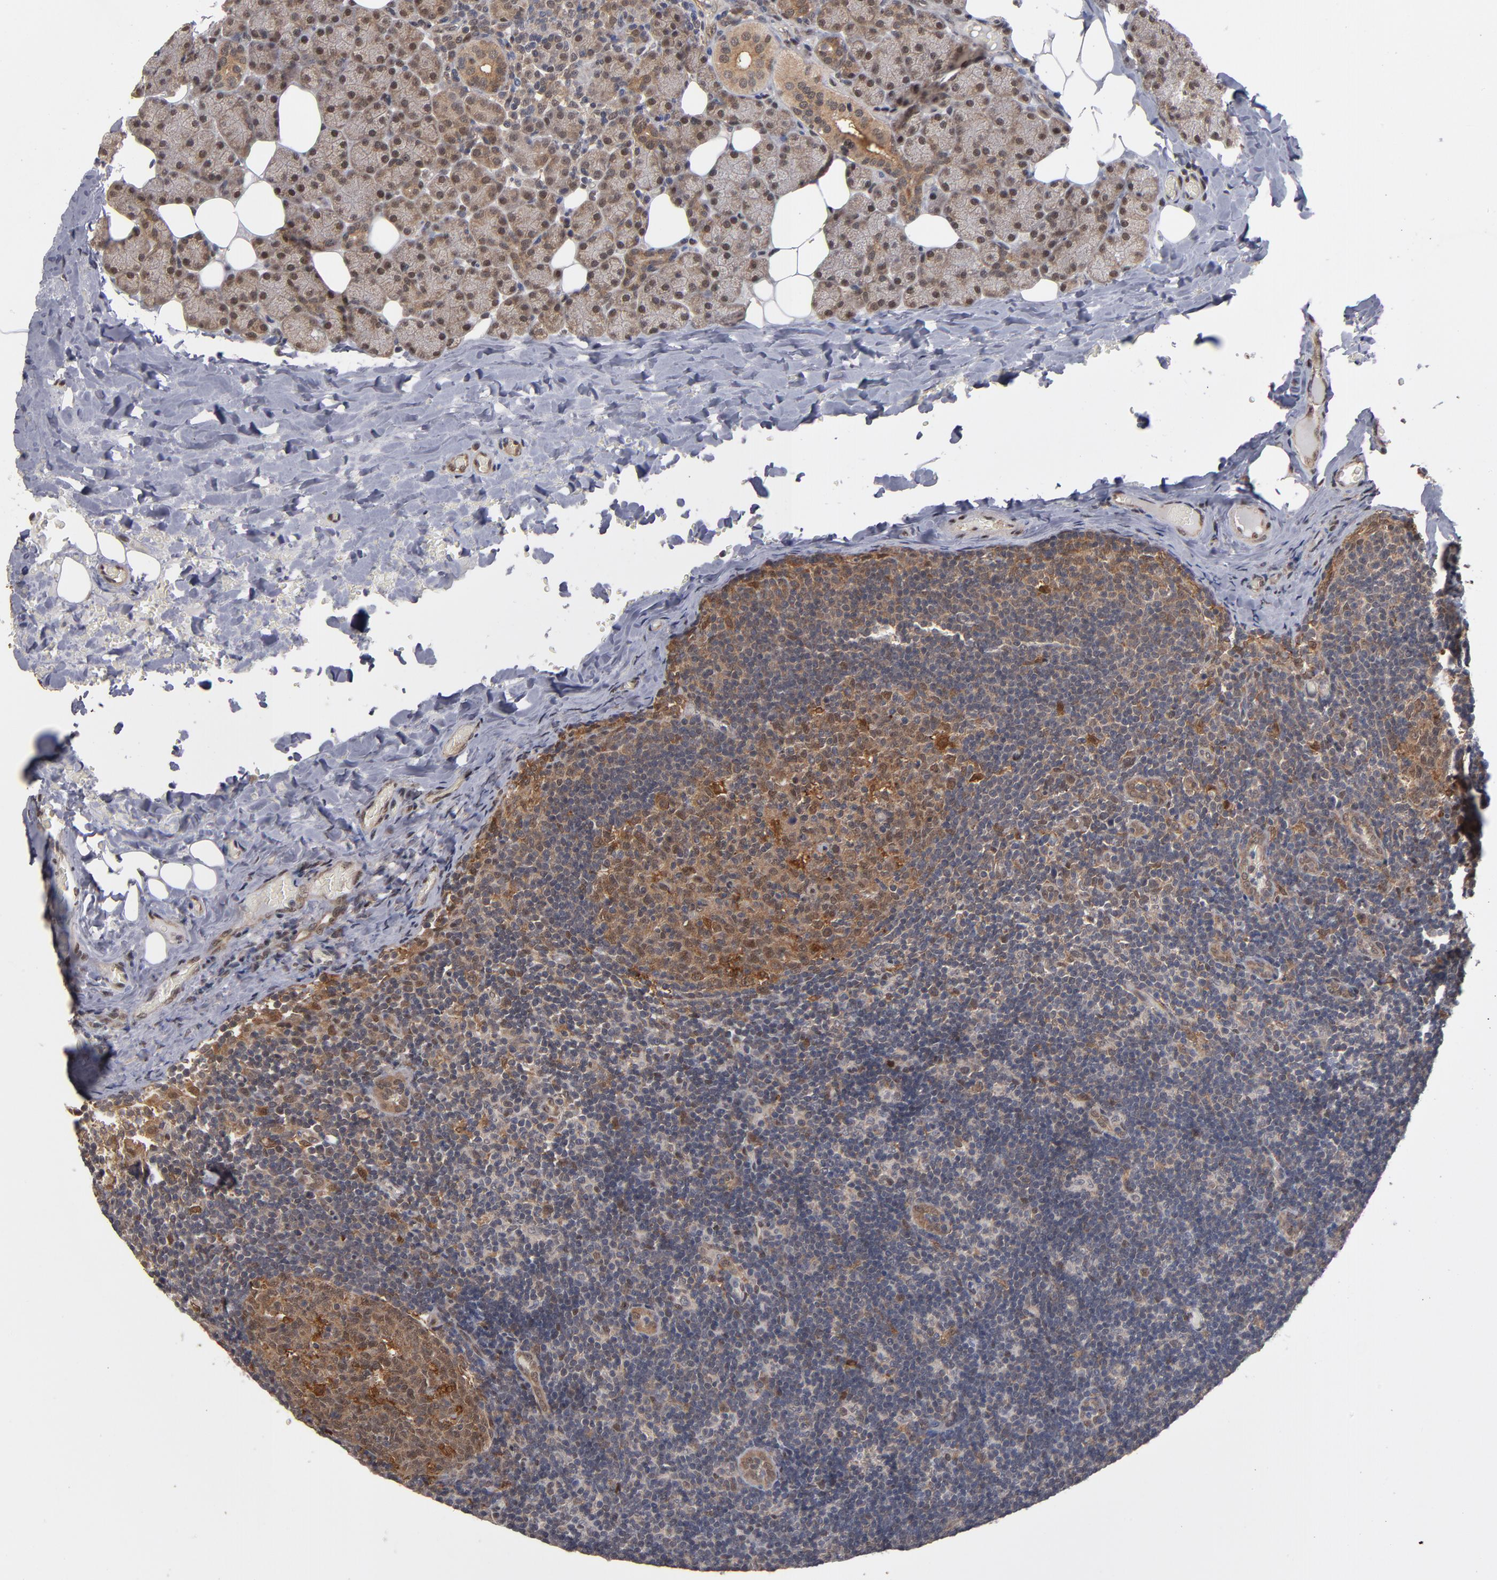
{"staining": {"intensity": "moderate", "quantity": "25%-75%", "location": "nuclear"}, "tissue": "lymph node", "cell_type": "Germinal center cells", "image_type": "normal", "snomed": [{"axis": "morphology", "description": "Normal tissue, NOS"}, {"axis": "topography", "description": "Lymph node"}, {"axis": "topography", "description": "Salivary gland"}], "caption": "Approximately 25%-75% of germinal center cells in unremarkable lymph node display moderate nuclear protein expression as visualized by brown immunohistochemical staining.", "gene": "HUWE1", "patient": {"sex": "male", "age": 8}}